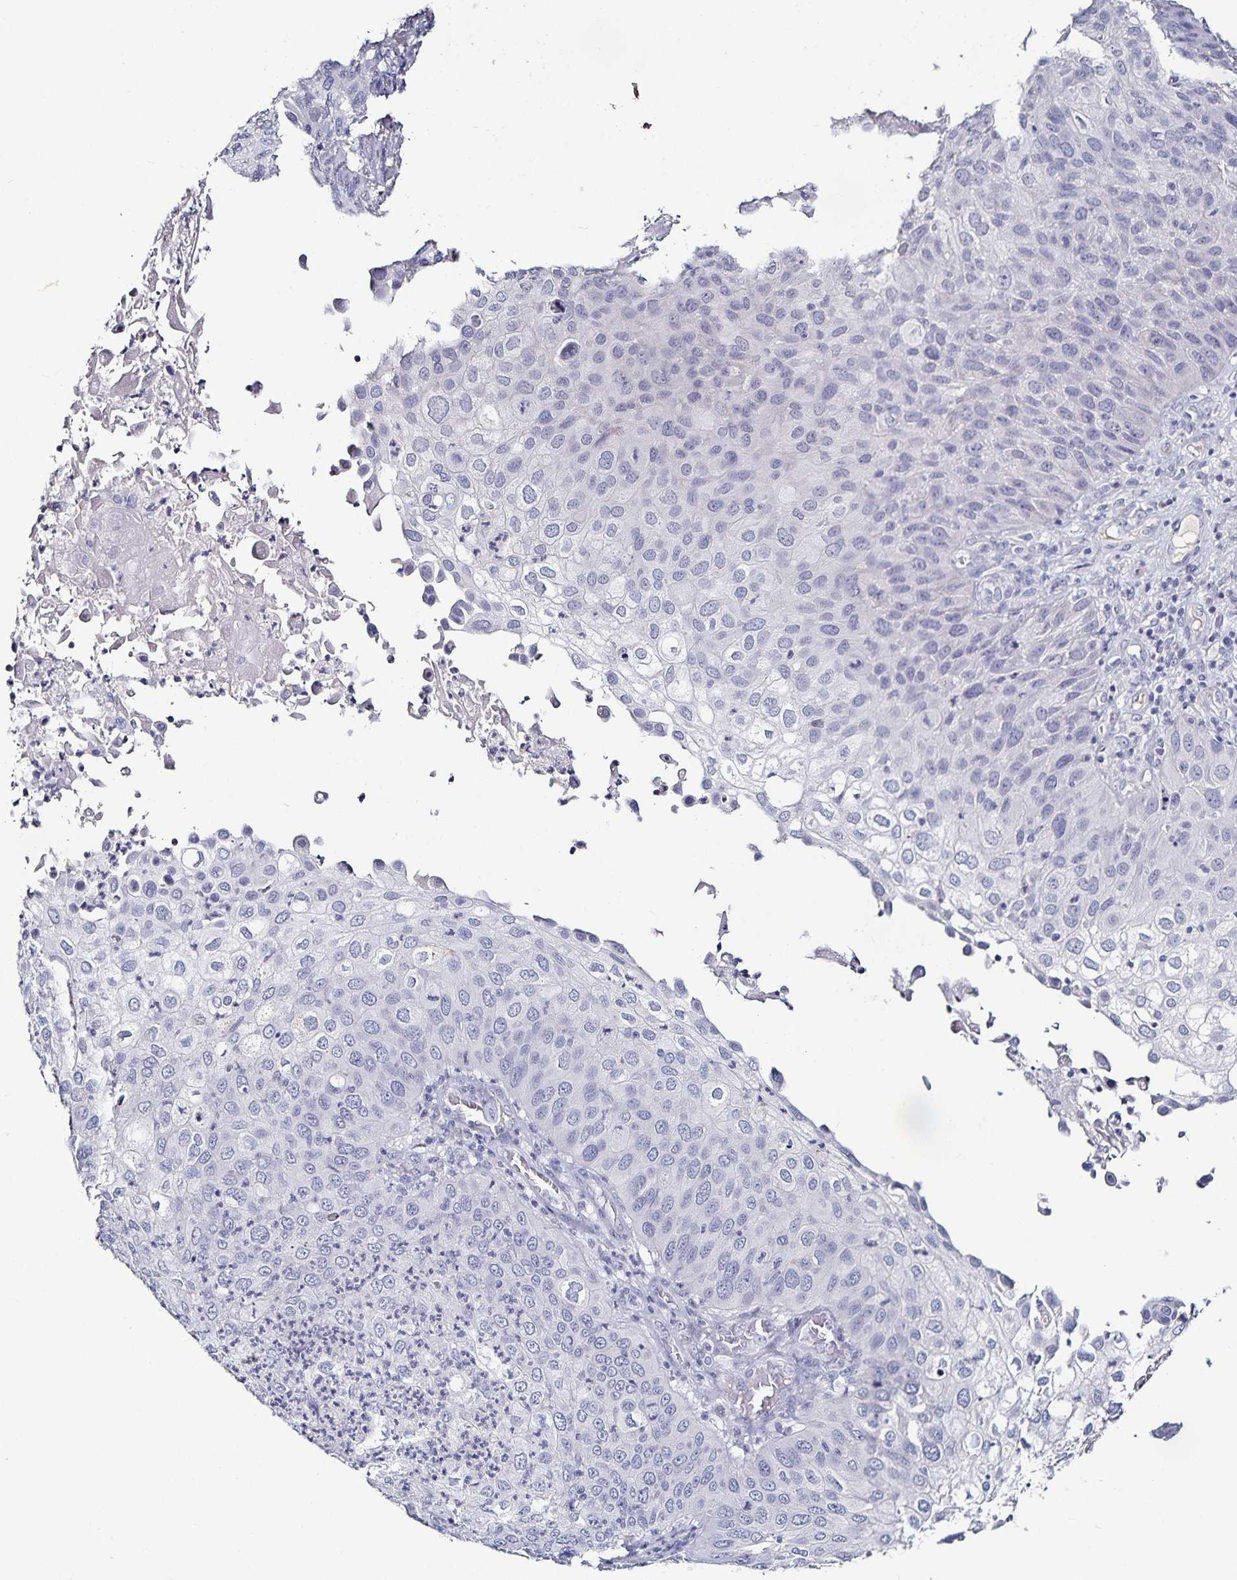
{"staining": {"intensity": "negative", "quantity": "none", "location": "none"}, "tissue": "skin cancer", "cell_type": "Tumor cells", "image_type": "cancer", "snomed": [{"axis": "morphology", "description": "Squamous cell carcinoma, NOS"}, {"axis": "topography", "description": "Skin"}], "caption": "A high-resolution image shows IHC staining of skin squamous cell carcinoma, which reveals no significant expression in tumor cells.", "gene": "TTR", "patient": {"sex": "male", "age": 87}}